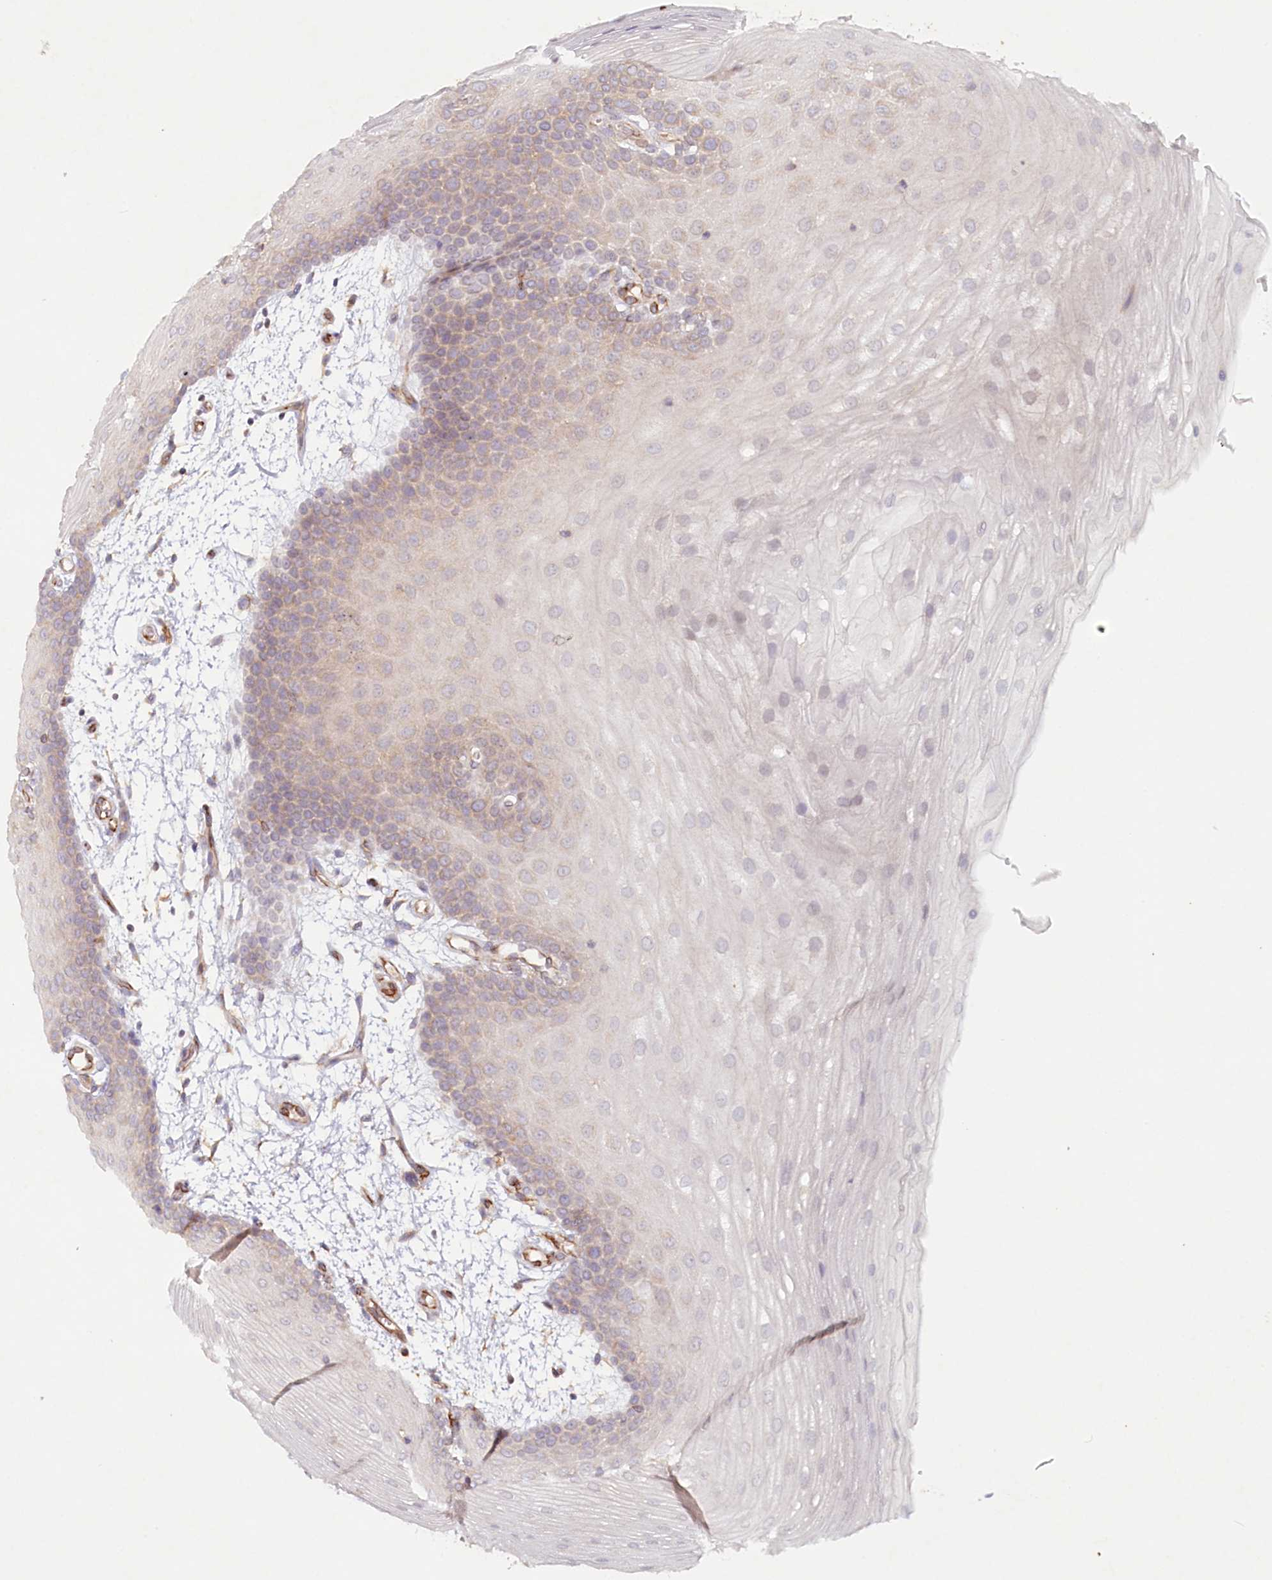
{"staining": {"intensity": "moderate", "quantity": "25%-75%", "location": "cytoplasmic/membranous"}, "tissue": "oral mucosa", "cell_type": "Squamous epithelial cells", "image_type": "normal", "snomed": [{"axis": "morphology", "description": "Normal tissue, NOS"}, {"axis": "topography", "description": "Oral tissue"}], "caption": "Immunohistochemistry (IHC) (DAB) staining of normal oral mucosa displays moderate cytoplasmic/membranous protein expression in about 25%-75% of squamous epithelial cells. (brown staining indicates protein expression, while blue staining denotes nuclei).", "gene": "TNIP1", "patient": {"sex": "male", "age": 68}}